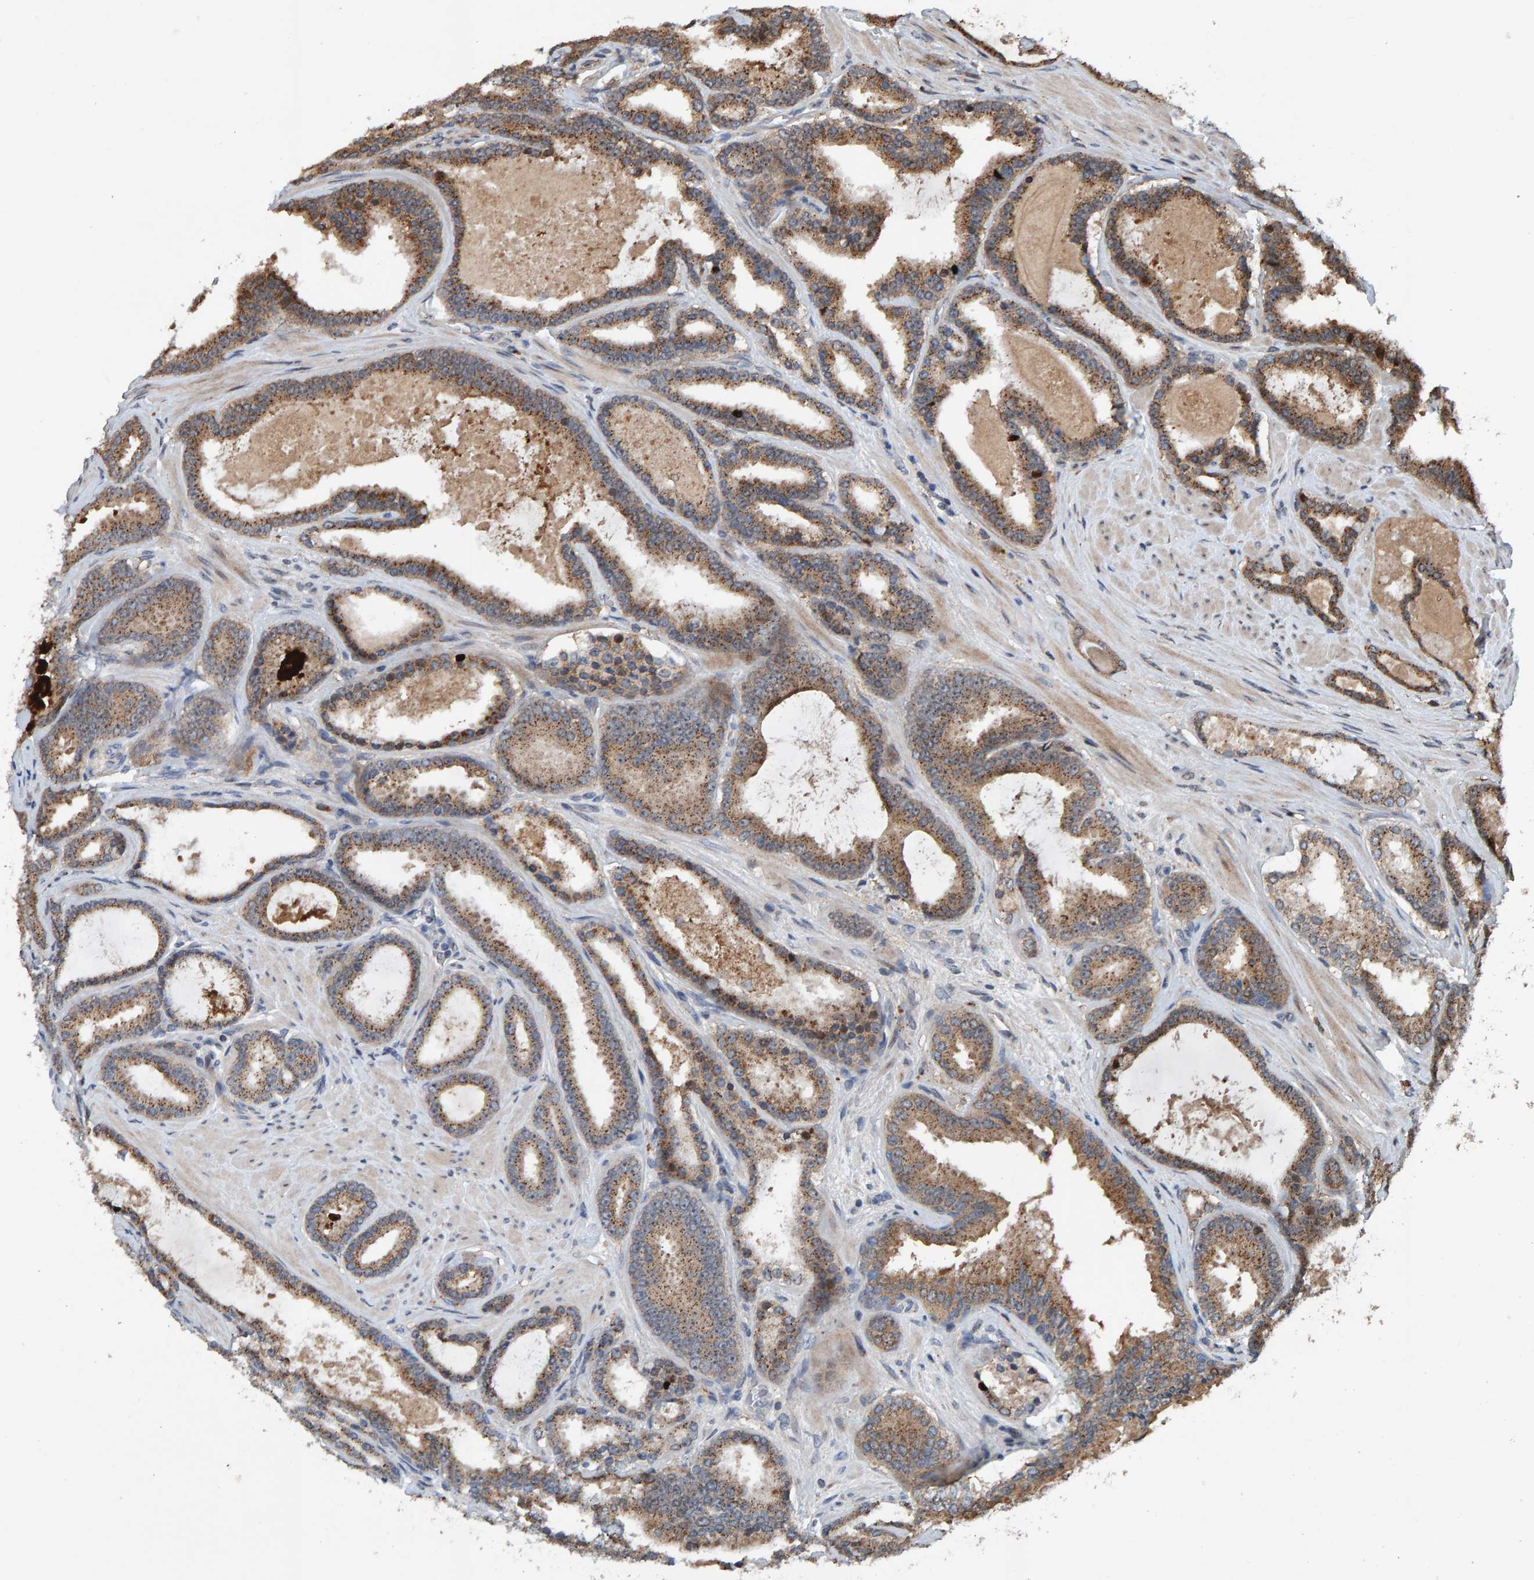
{"staining": {"intensity": "moderate", "quantity": ">75%", "location": "cytoplasmic/membranous"}, "tissue": "prostate cancer", "cell_type": "Tumor cells", "image_type": "cancer", "snomed": [{"axis": "morphology", "description": "Adenocarcinoma, High grade"}, {"axis": "topography", "description": "Prostate"}], "caption": "Protein expression by immunohistochemistry exhibits moderate cytoplasmic/membranous expression in approximately >75% of tumor cells in prostate cancer (high-grade adenocarcinoma). The staining was performed using DAB, with brown indicating positive protein expression. Nuclei are stained blue with hematoxylin.", "gene": "CCDC25", "patient": {"sex": "male", "age": 60}}